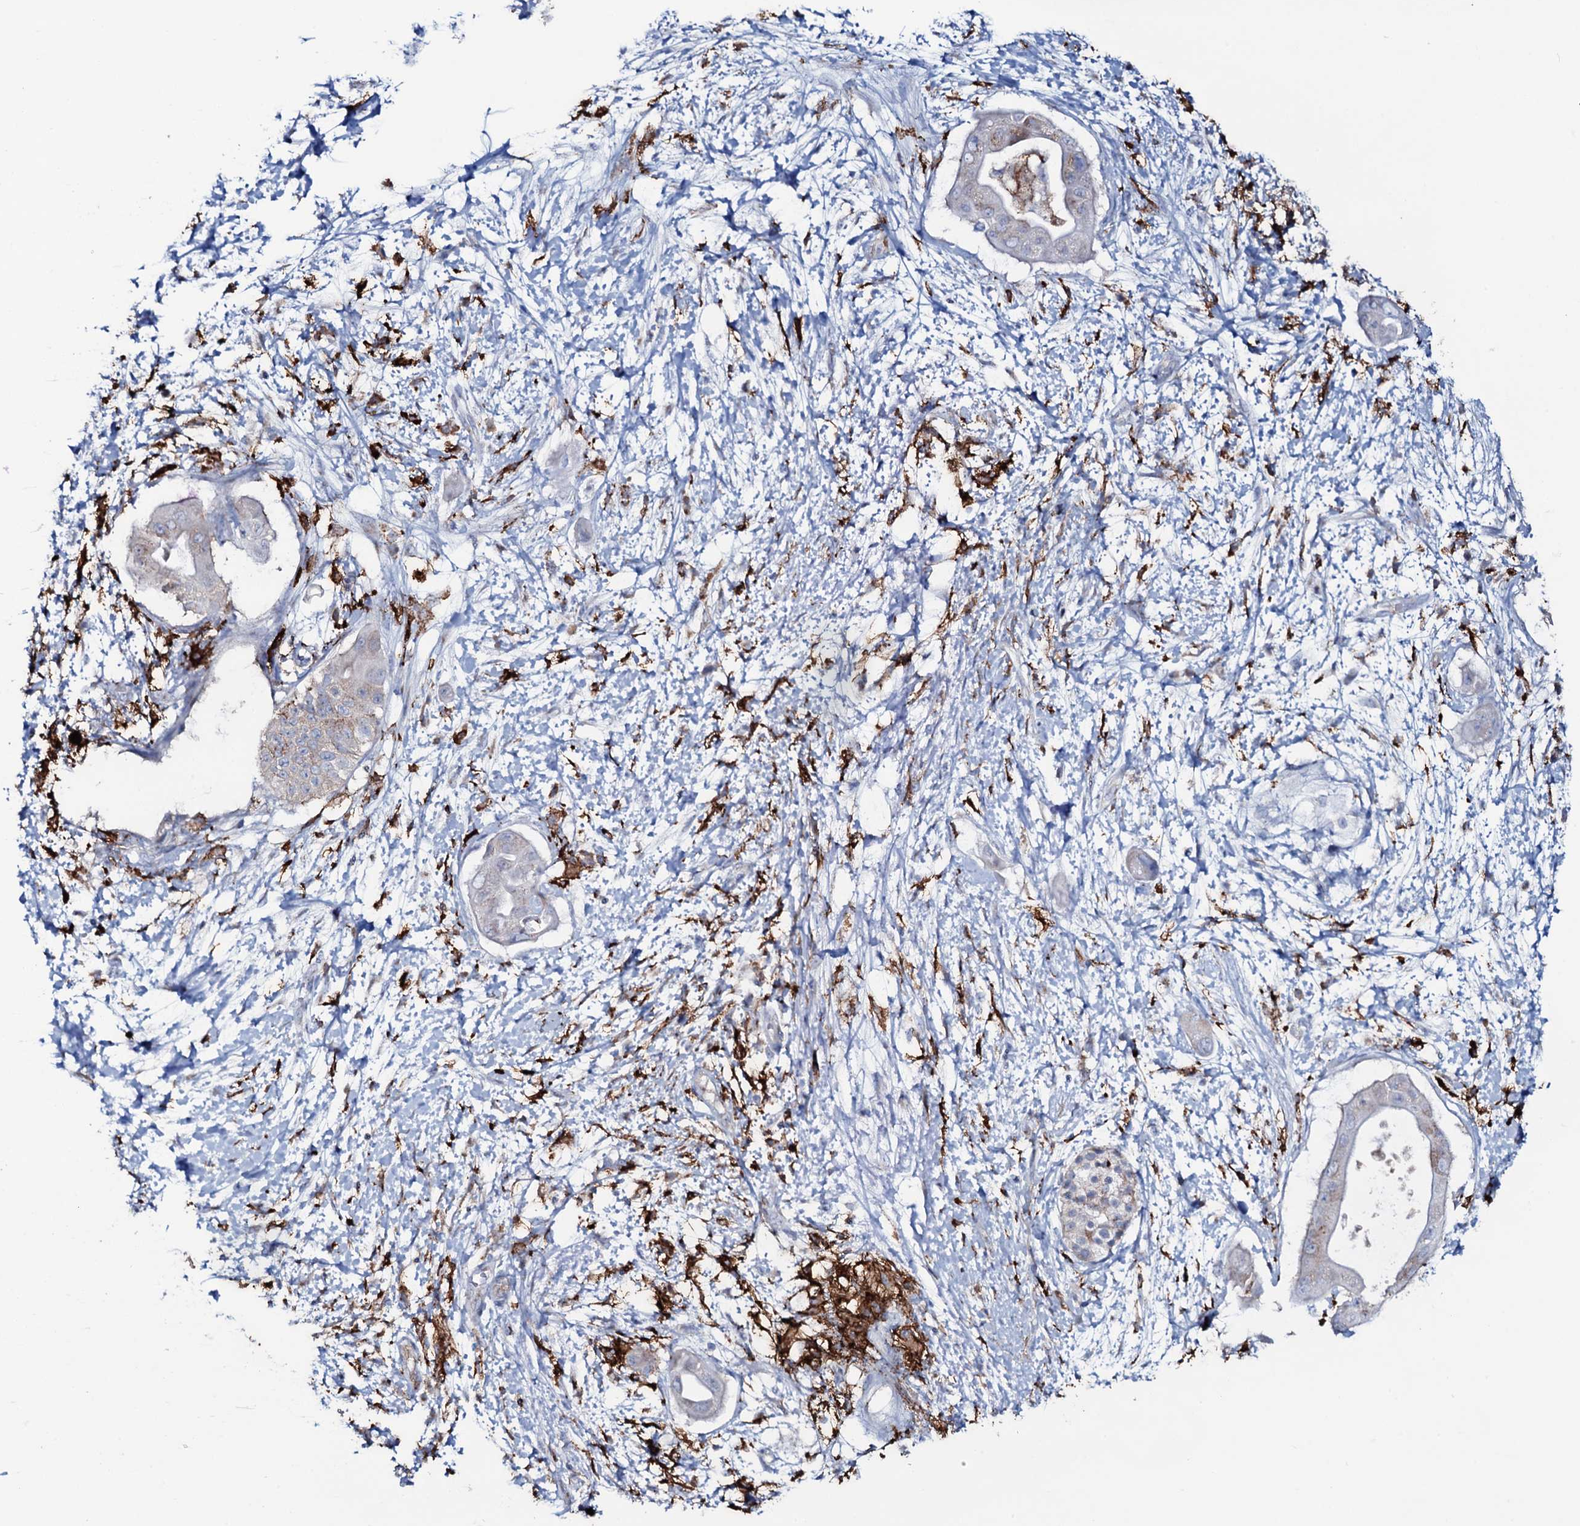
{"staining": {"intensity": "weak", "quantity": "<25%", "location": "cytoplasmic/membranous"}, "tissue": "pancreatic cancer", "cell_type": "Tumor cells", "image_type": "cancer", "snomed": [{"axis": "morphology", "description": "Adenocarcinoma, NOS"}, {"axis": "topography", "description": "Pancreas"}], "caption": "Immunohistochemical staining of human pancreatic cancer (adenocarcinoma) exhibits no significant expression in tumor cells. (Stains: DAB (3,3'-diaminobenzidine) immunohistochemistry with hematoxylin counter stain, Microscopy: brightfield microscopy at high magnification).", "gene": "OSBPL2", "patient": {"sex": "male", "age": 68}}